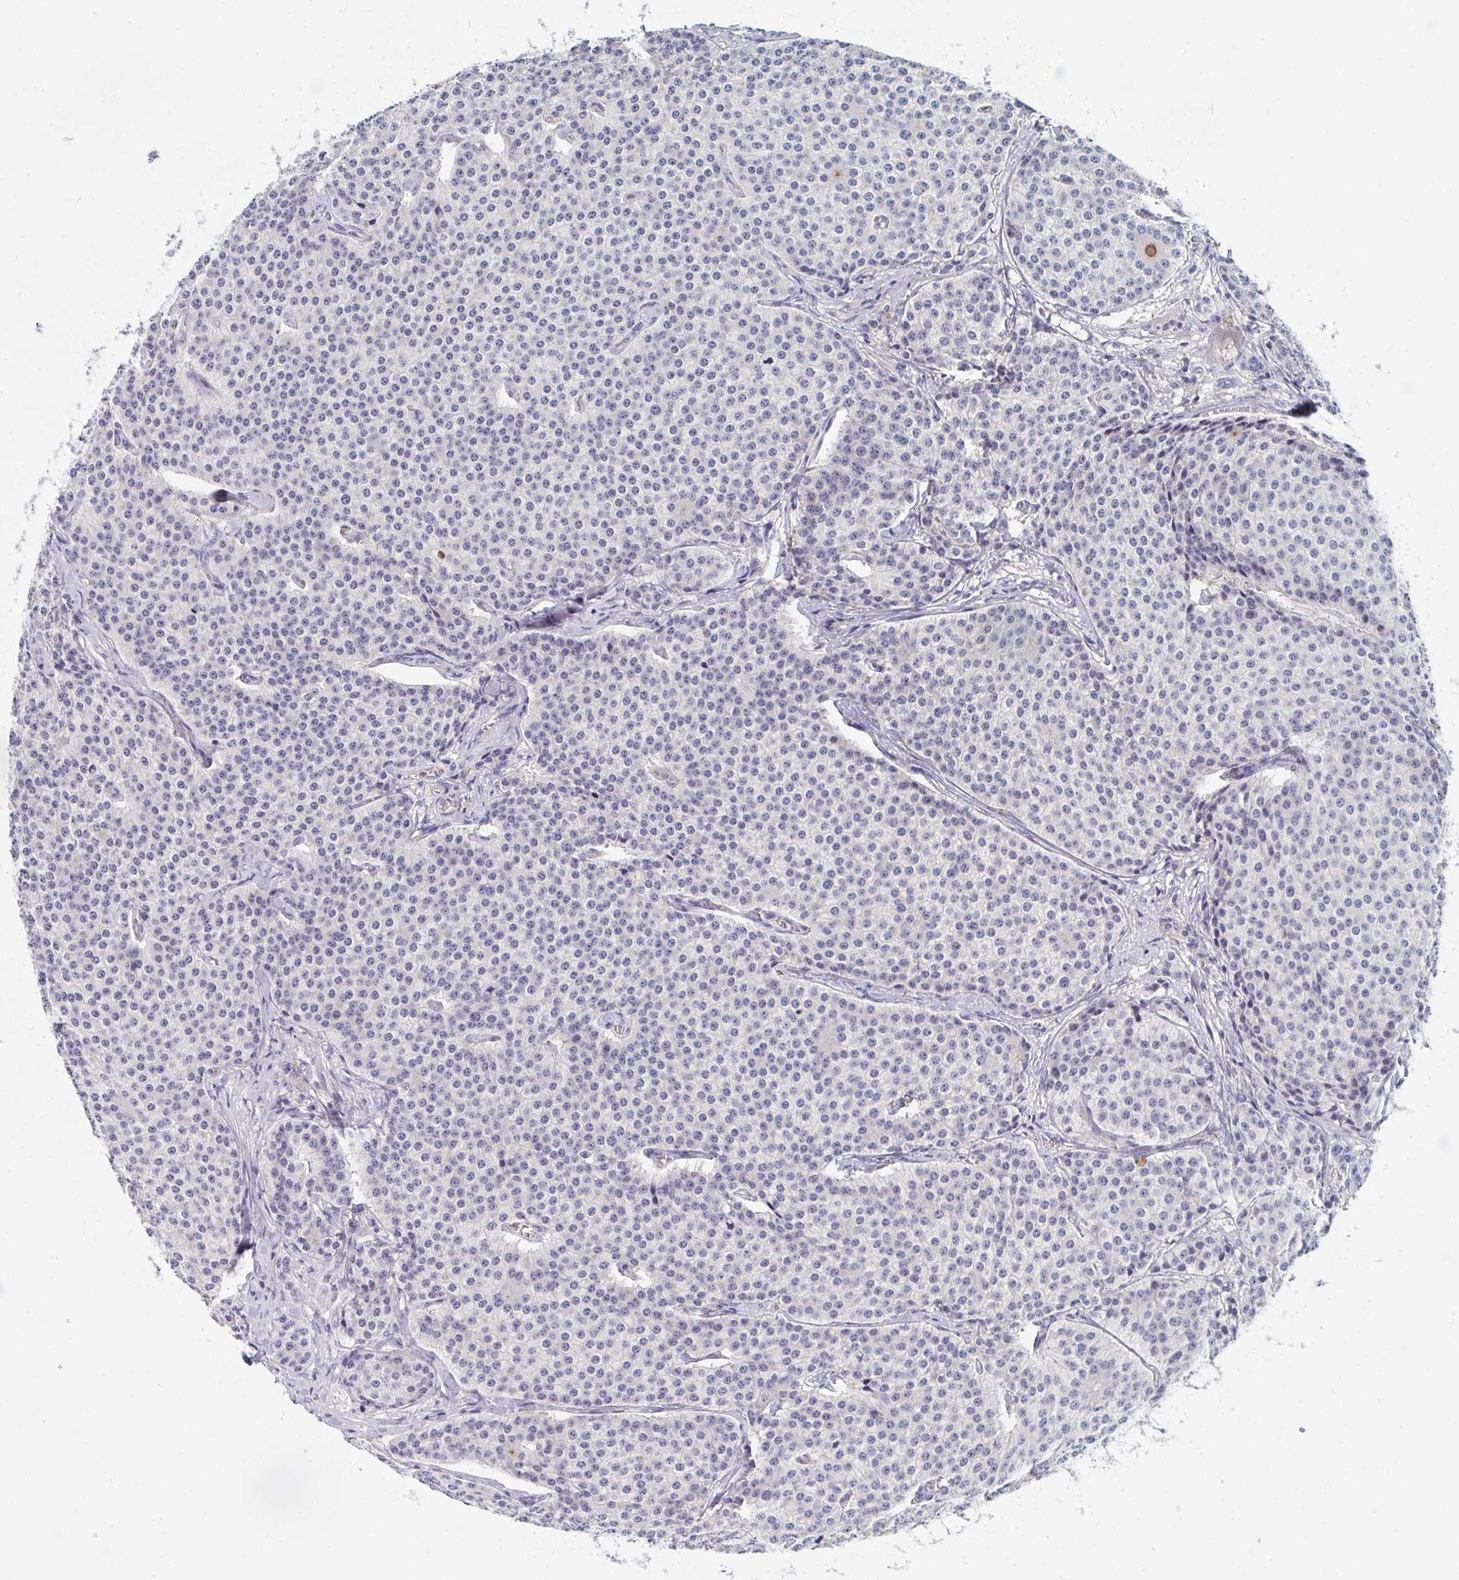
{"staining": {"intensity": "negative", "quantity": "none", "location": "none"}, "tissue": "carcinoid", "cell_type": "Tumor cells", "image_type": "cancer", "snomed": [{"axis": "morphology", "description": "Carcinoid, malignant, NOS"}, {"axis": "topography", "description": "Small intestine"}], "caption": "DAB immunohistochemical staining of human carcinoid shows no significant expression in tumor cells.", "gene": "P2RX3", "patient": {"sex": "female", "age": 64}}